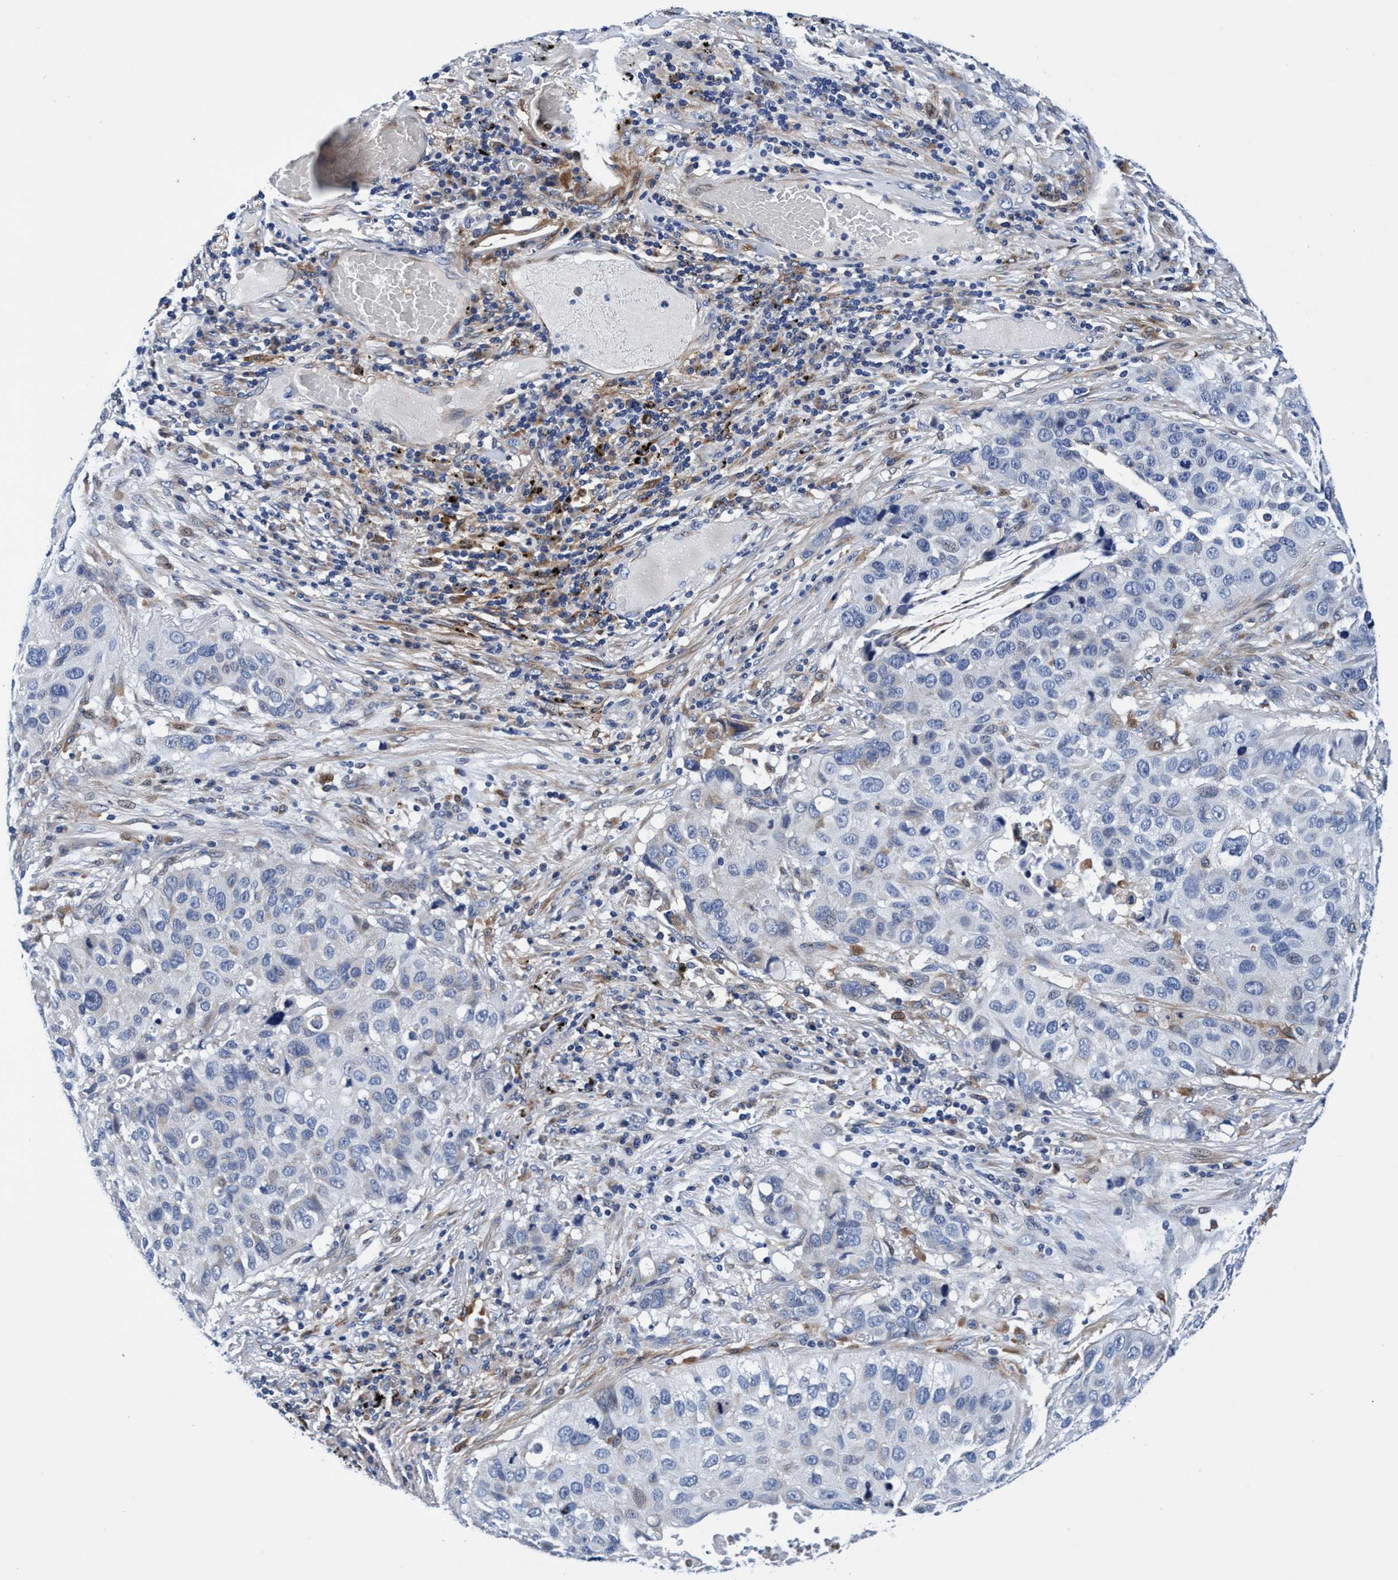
{"staining": {"intensity": "negative", "quantity": "none", "location": "none"}, "tissue": "lung cancer", "cell_type": "Tumor cells", "image_type": "cancer", "snomed": [{"axis": "morphology", "description": "Squamous cell carcinoma, NOS"}, {"axis": "topography", "description": "Lung"}], "caption": "Lung cancer (squamous cell carcinoma) was stained to show a protein in brown. There is no significant positivity in tumor cells. (Stains: DAB (3,3'-diaminobenzidine) immunohistochemistry with hematoxylin counter stain, Microscopy: brightfield microscopy at high magnification).", "gene": "UBALD2", "patient": {"sex": "male", "age": 57}}